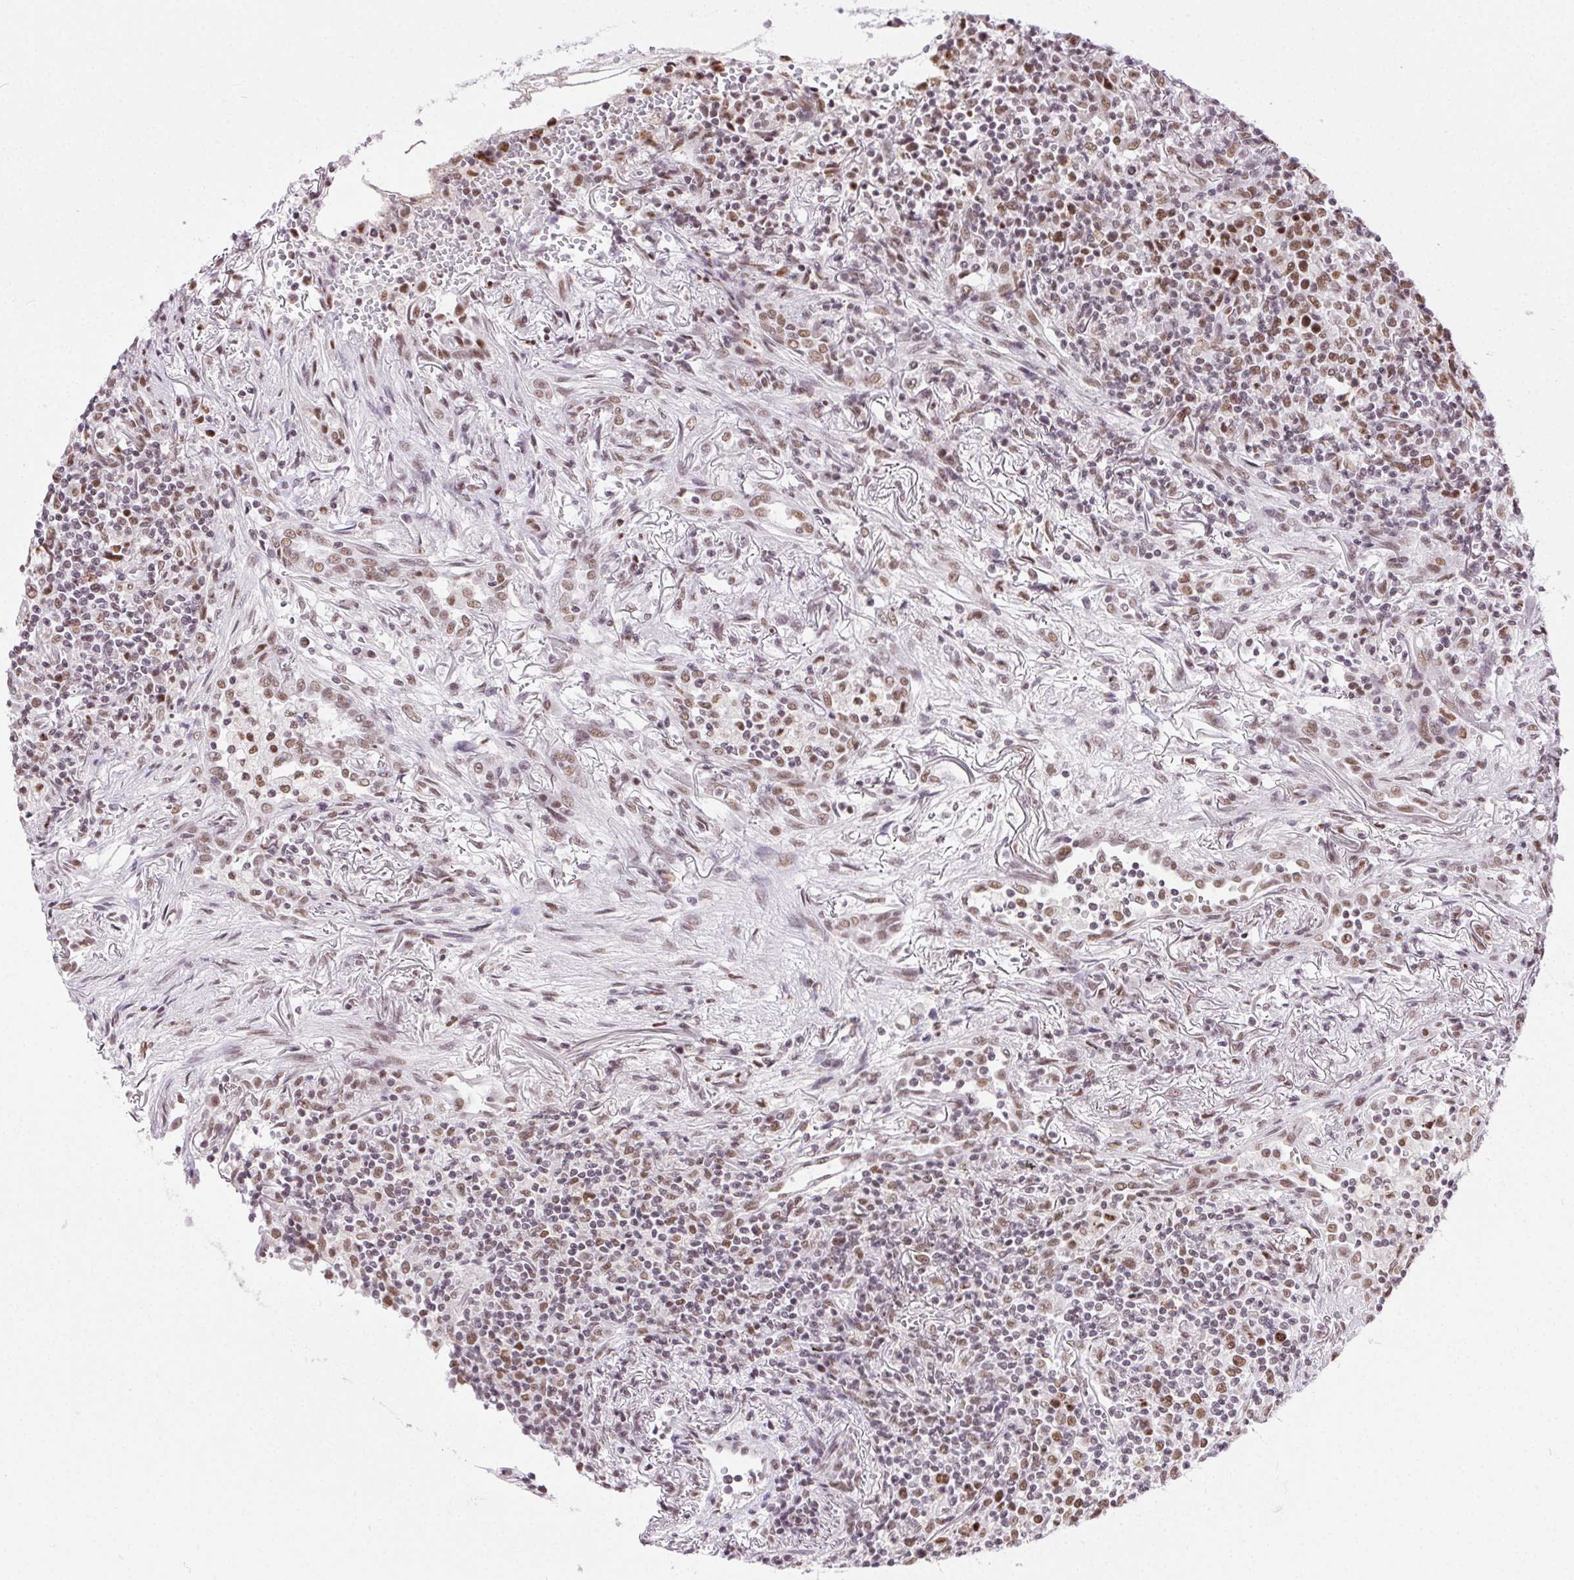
{"staining": {"intensity": "moderate", "quantity": ">75%", "location": "nuclear"}, "tissue": "lymphoma", "cell_type": "Tumor cells", "image_type": "cancer", "snomed": [{"axis": "morphology", "description": "Malignant lymphoma, non-Hodgkin's type, High grade"}, {"axis": "topography", "description": "Lung"}], "caption": "Immunohistochemistry micrograph of neoplastic tissue: lymphoma stained using immunohistochemistry reveals medium levels of moderate protein expression localized specifically in the nuclear of tumor cells, appearing as a nuclear brown color.", "gene": "TRA2B", "patient": {"sex": "male", "age": 79}}